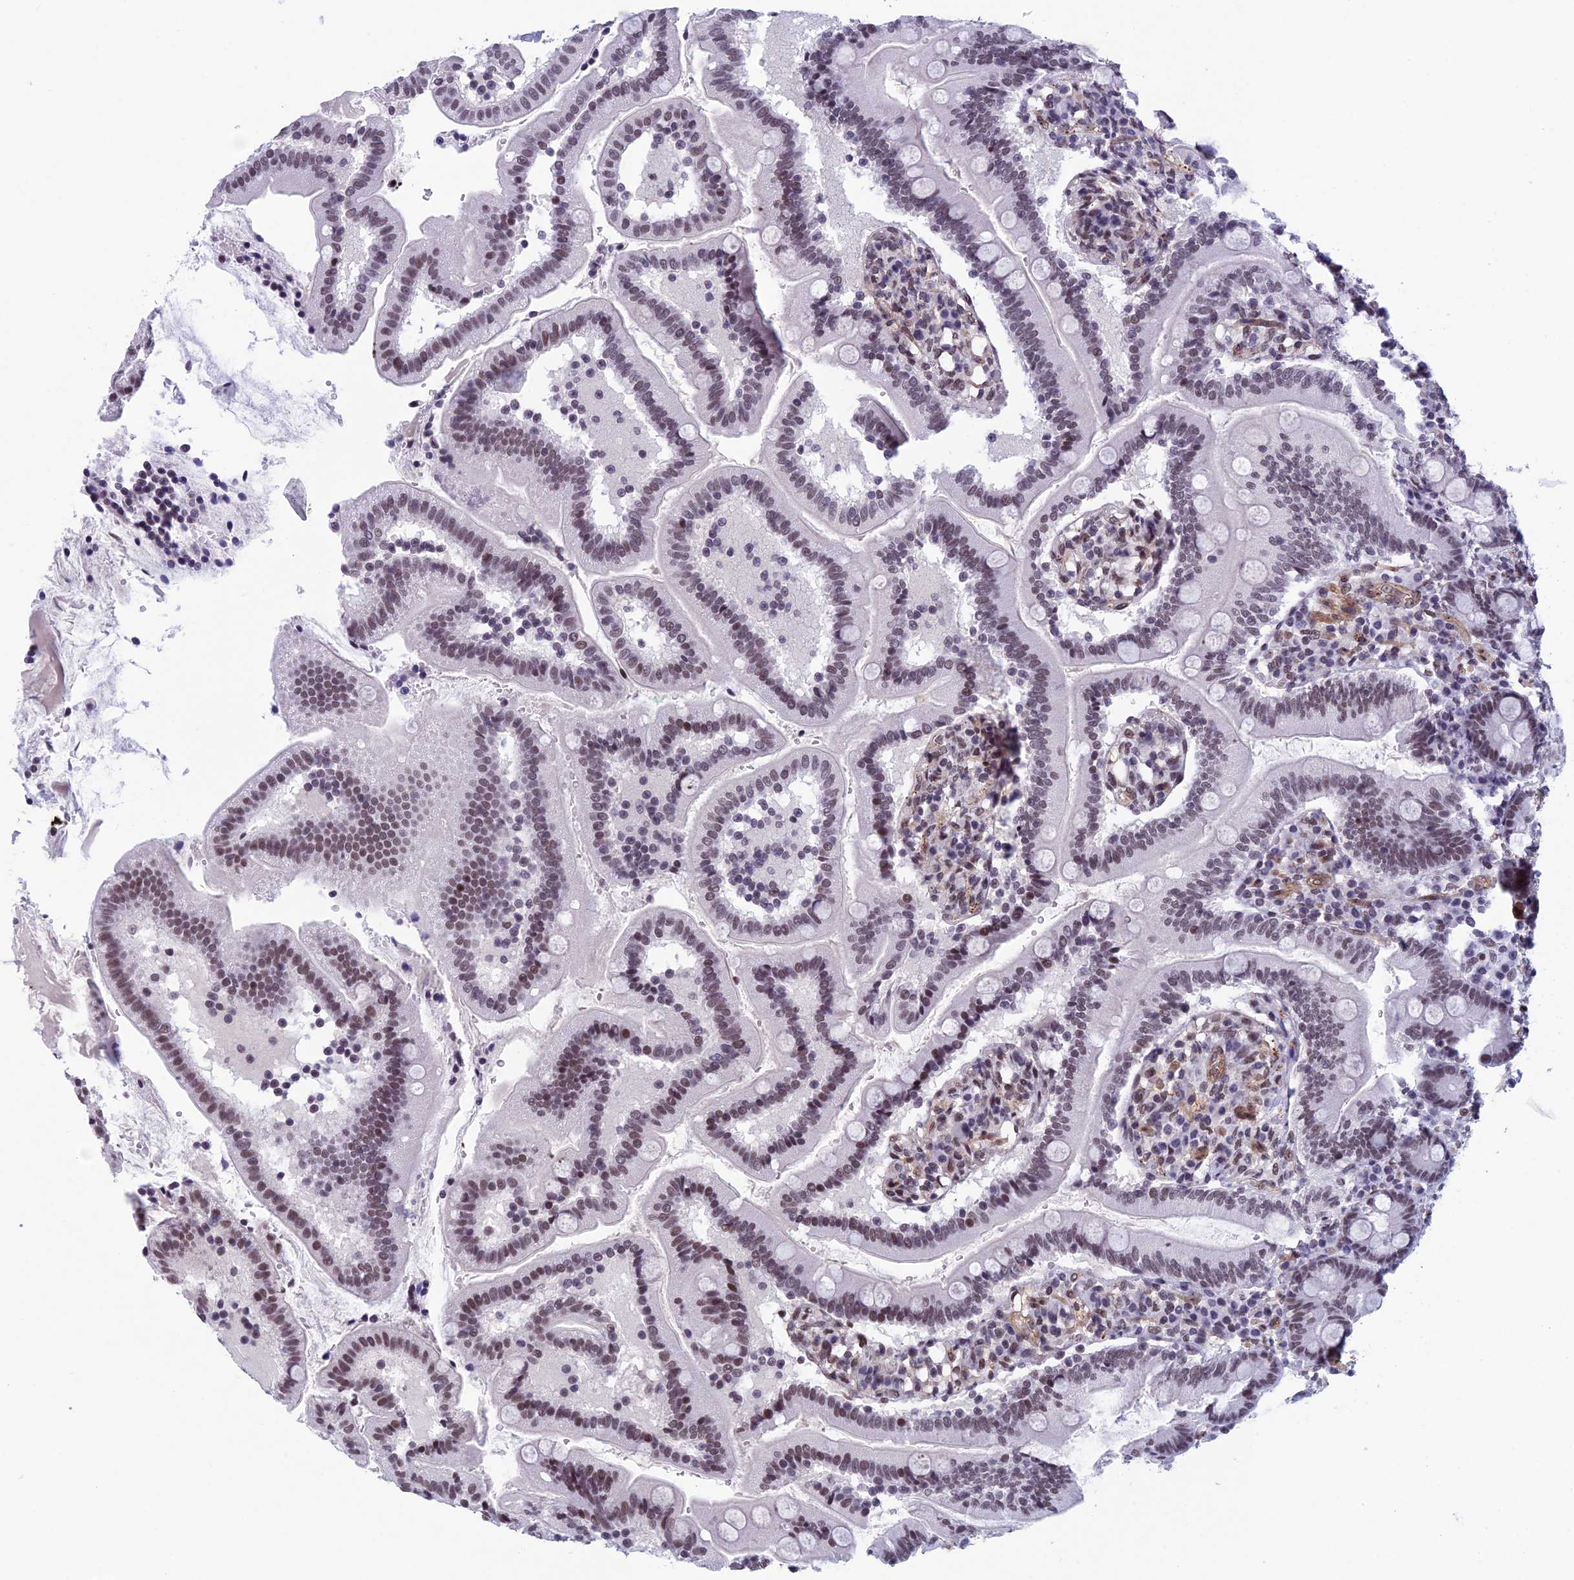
{"staining": {"intensity": "moderate", "quantity": ">75%", "location": "nuclear"}, "tissue": "duodenum", "cell_type": "Glandular cells", "image_type": "normal", "snomed": [{"axis": "morphology", "description": "Normal tissue, NOS"}, {"axis": "topography", "description": "Duodenum"}], "caption": "Brown immunohistochemical staining in benign human duodenum exhibits moderate nuclear positivity in approximately >75% of glandular cells. (DAB (3,3'-diaminobenzidine) IHC, brown staining for protein, blue staining for nuclei).", "gene": "NIPBL", "patient": {"sex": "female", "age": 67}}